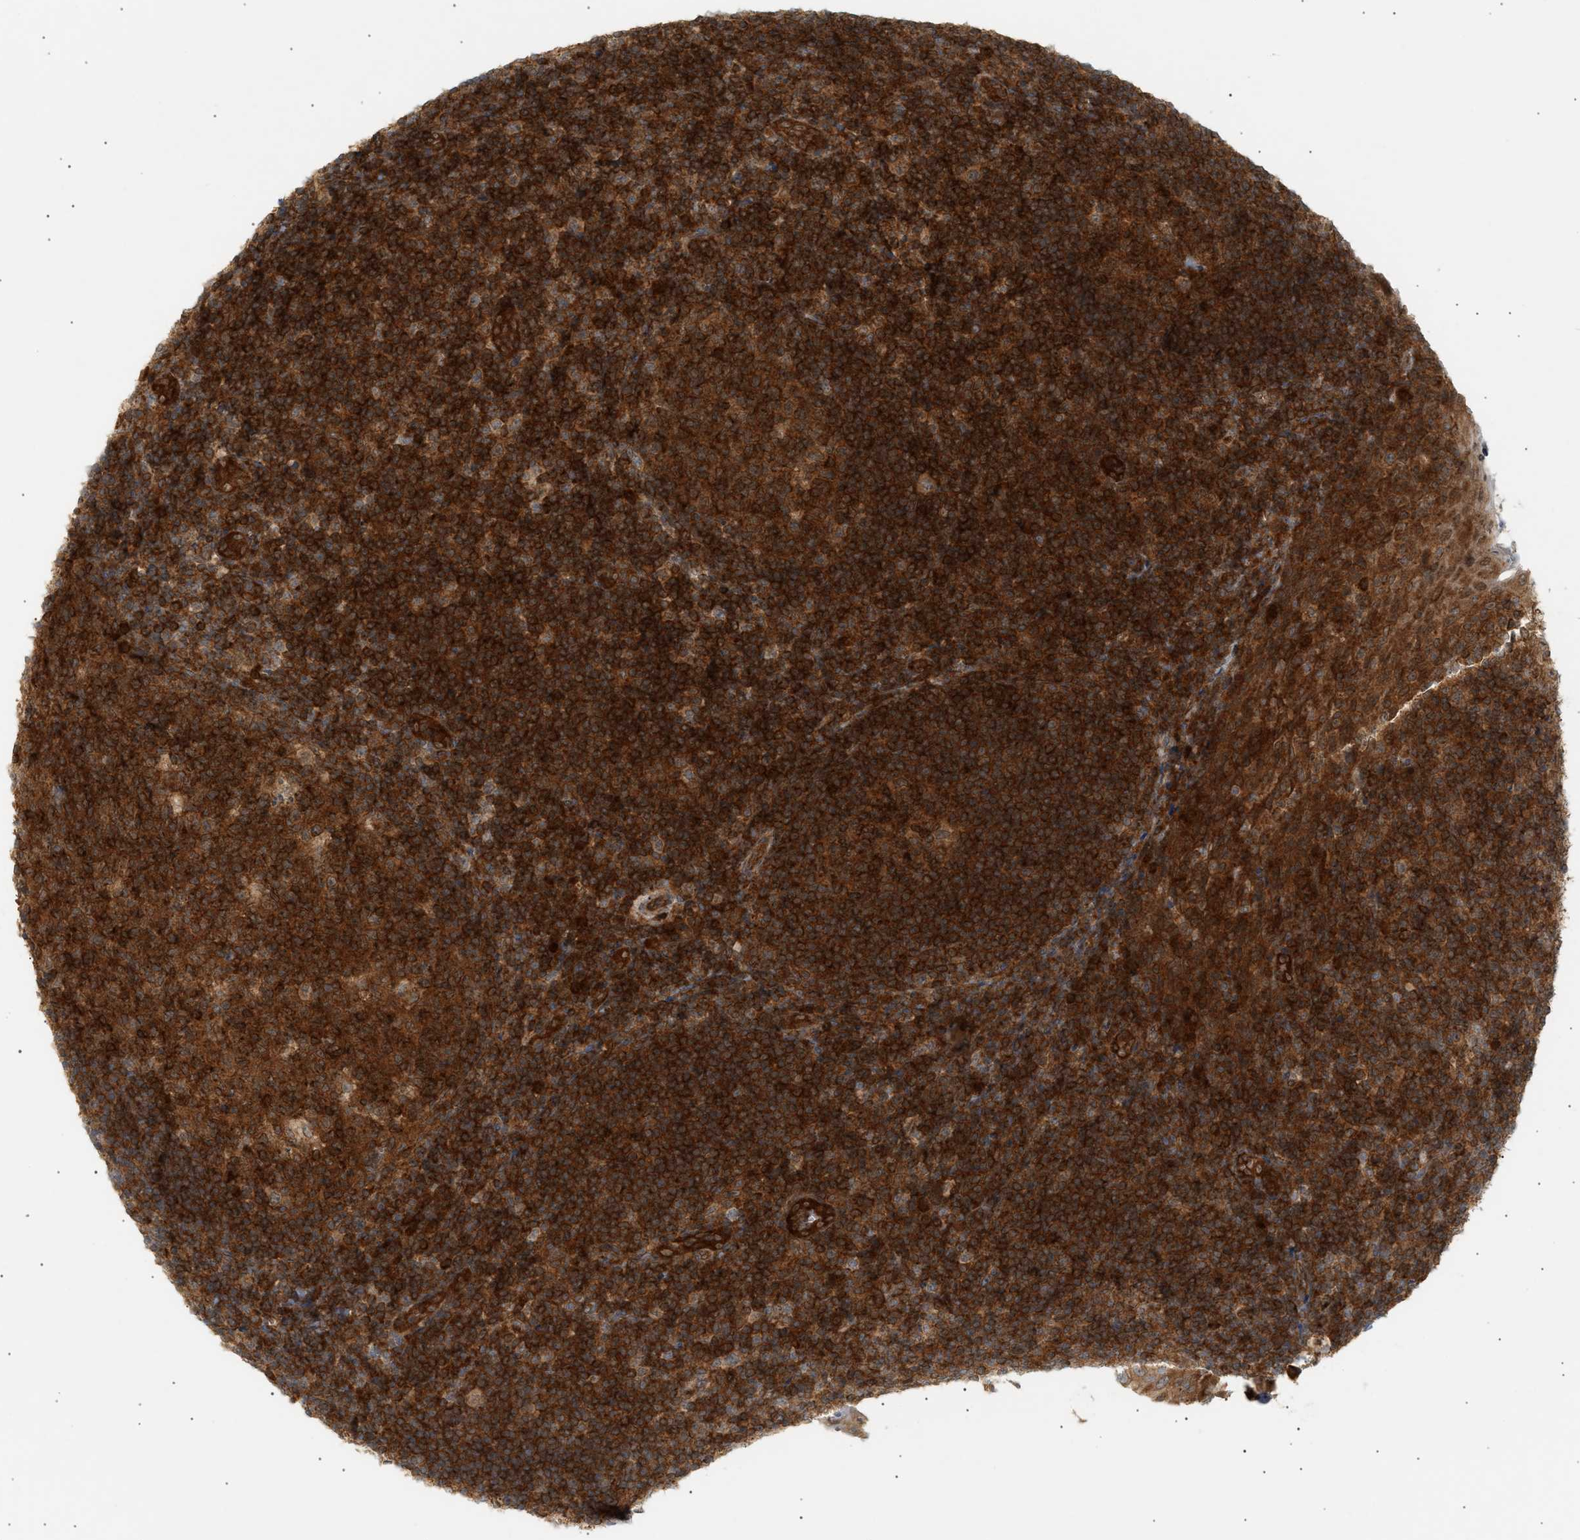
{"staining": {"intensity": "strong", "quantity": ">75%", "location": "cytoplasmic/membranous"}, "tissue": "tonsil", "cell_type": "Germinal center cells", "image_type": "normal", "snomed": [{"axis": "morphology", "description": "Normal tissue, NOS"}, {"axis": "topography", "description": "Tonsil"}], "caption": "Strong cytoplasmic/membranous expression is appreciated in about >75% of germinal center cells in unremarkable tonsil.", "gene": "SHC1", "patient": {"sex": "male", "age": 37}}